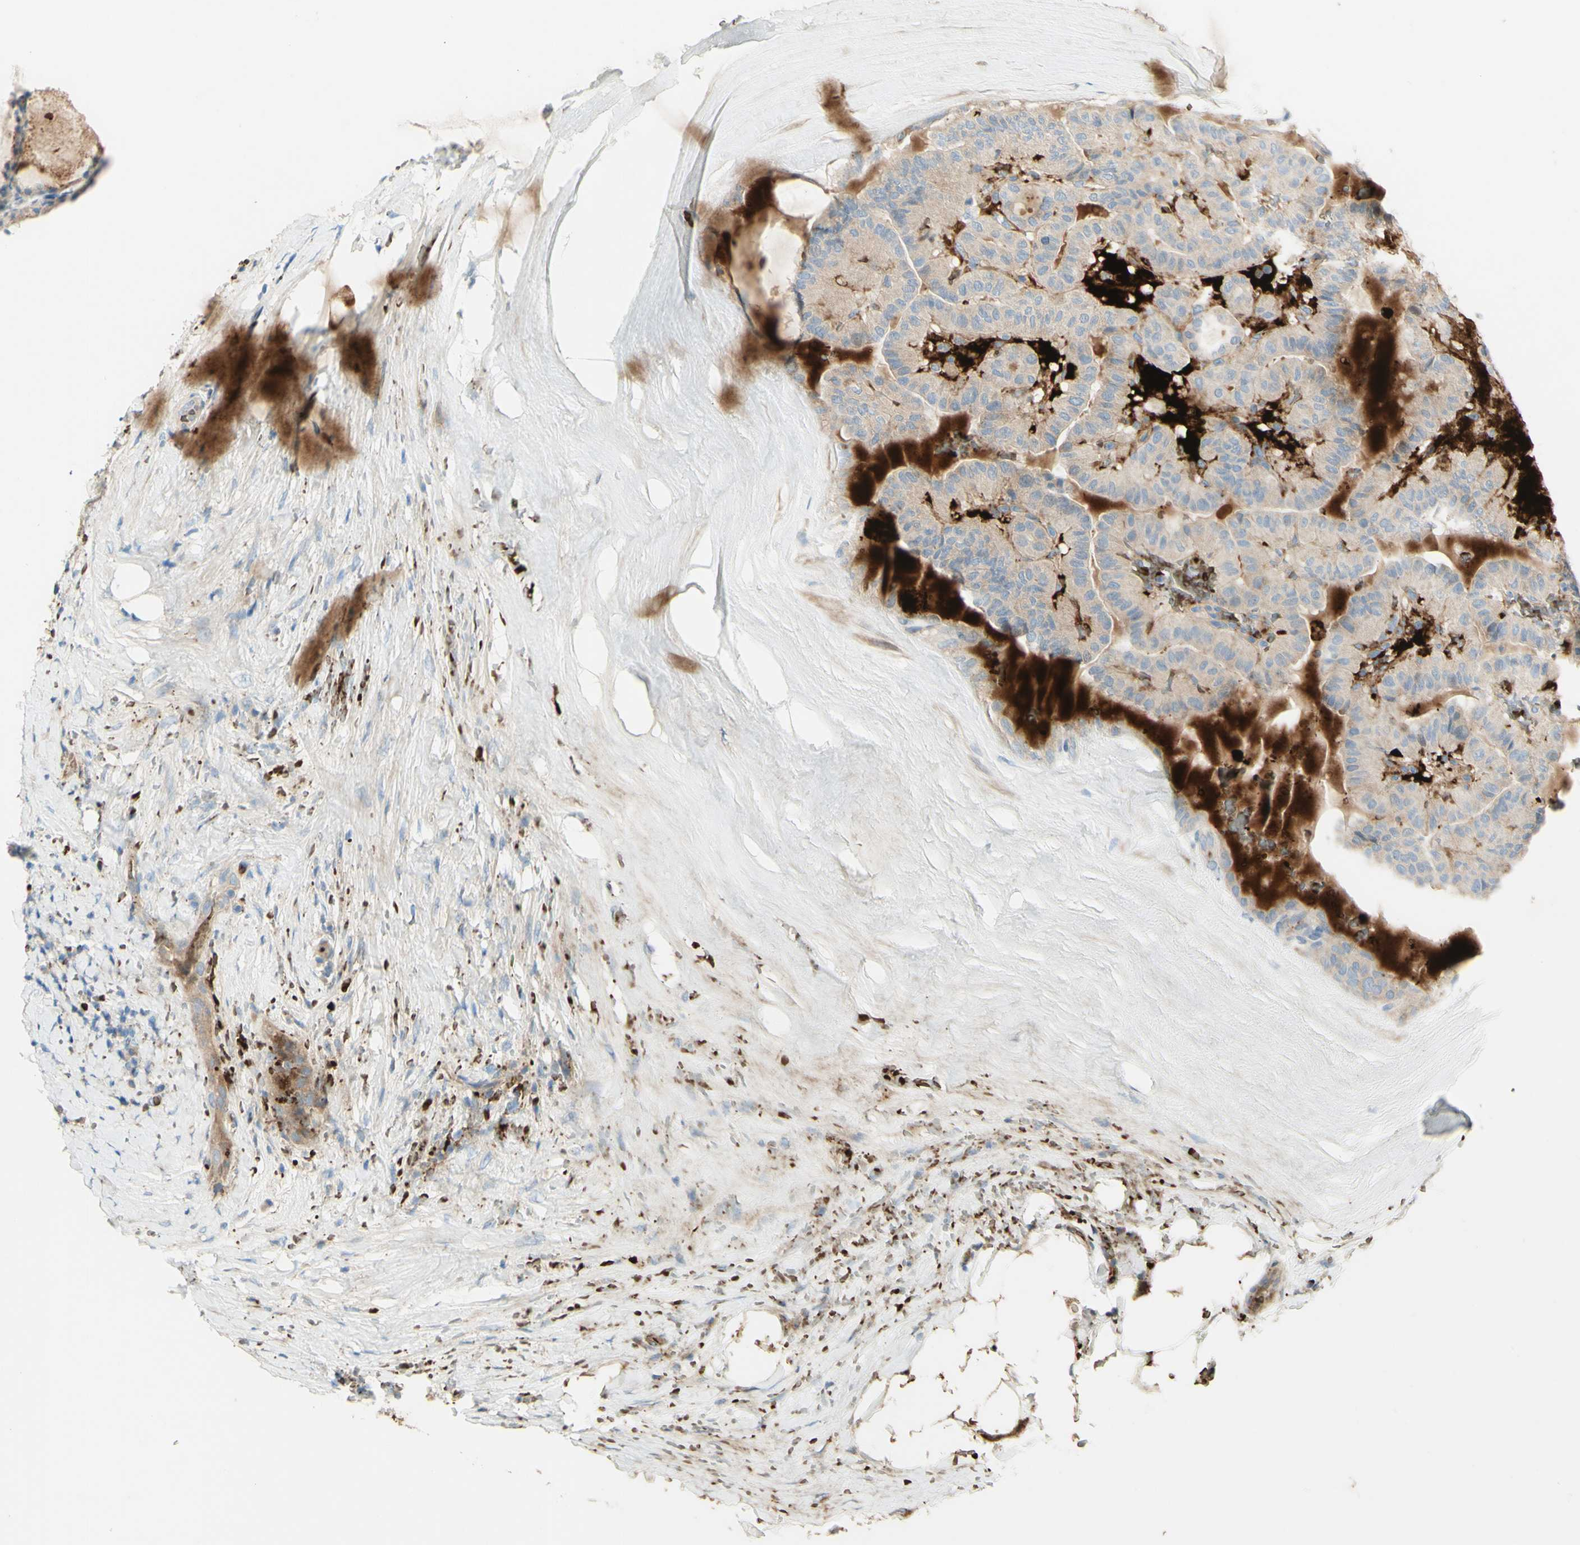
{"staining": {"intensity": "weak", "quantity": ">75%", "location": "cytoplasmic/membranous"}, "tissue": "thyroid cancer", "cell_type": "Tumor cells", "image_type": "cancer", "snomed": [{"axis": "morphology", "description": "Papillary adenocarcinoma, NOS"}, {"axis": "topography", "description": "Thyroid gland"}], "caption": "An immunohistochemistry histopathology image of neoplastic tissue is shown. Protein staining in brown labels weak cytoplasmic/membranous positivity in thyroid cancer within tumor cells. The staining was performed using DAB (3,3'-diaminobenzidine) to visualize the protein expression in brown, while the nuclei were stained in blue with hematoxylin (Magnification: 20x).", "gene": "GAN", "patient": {"sex": "male", "age": 77}}